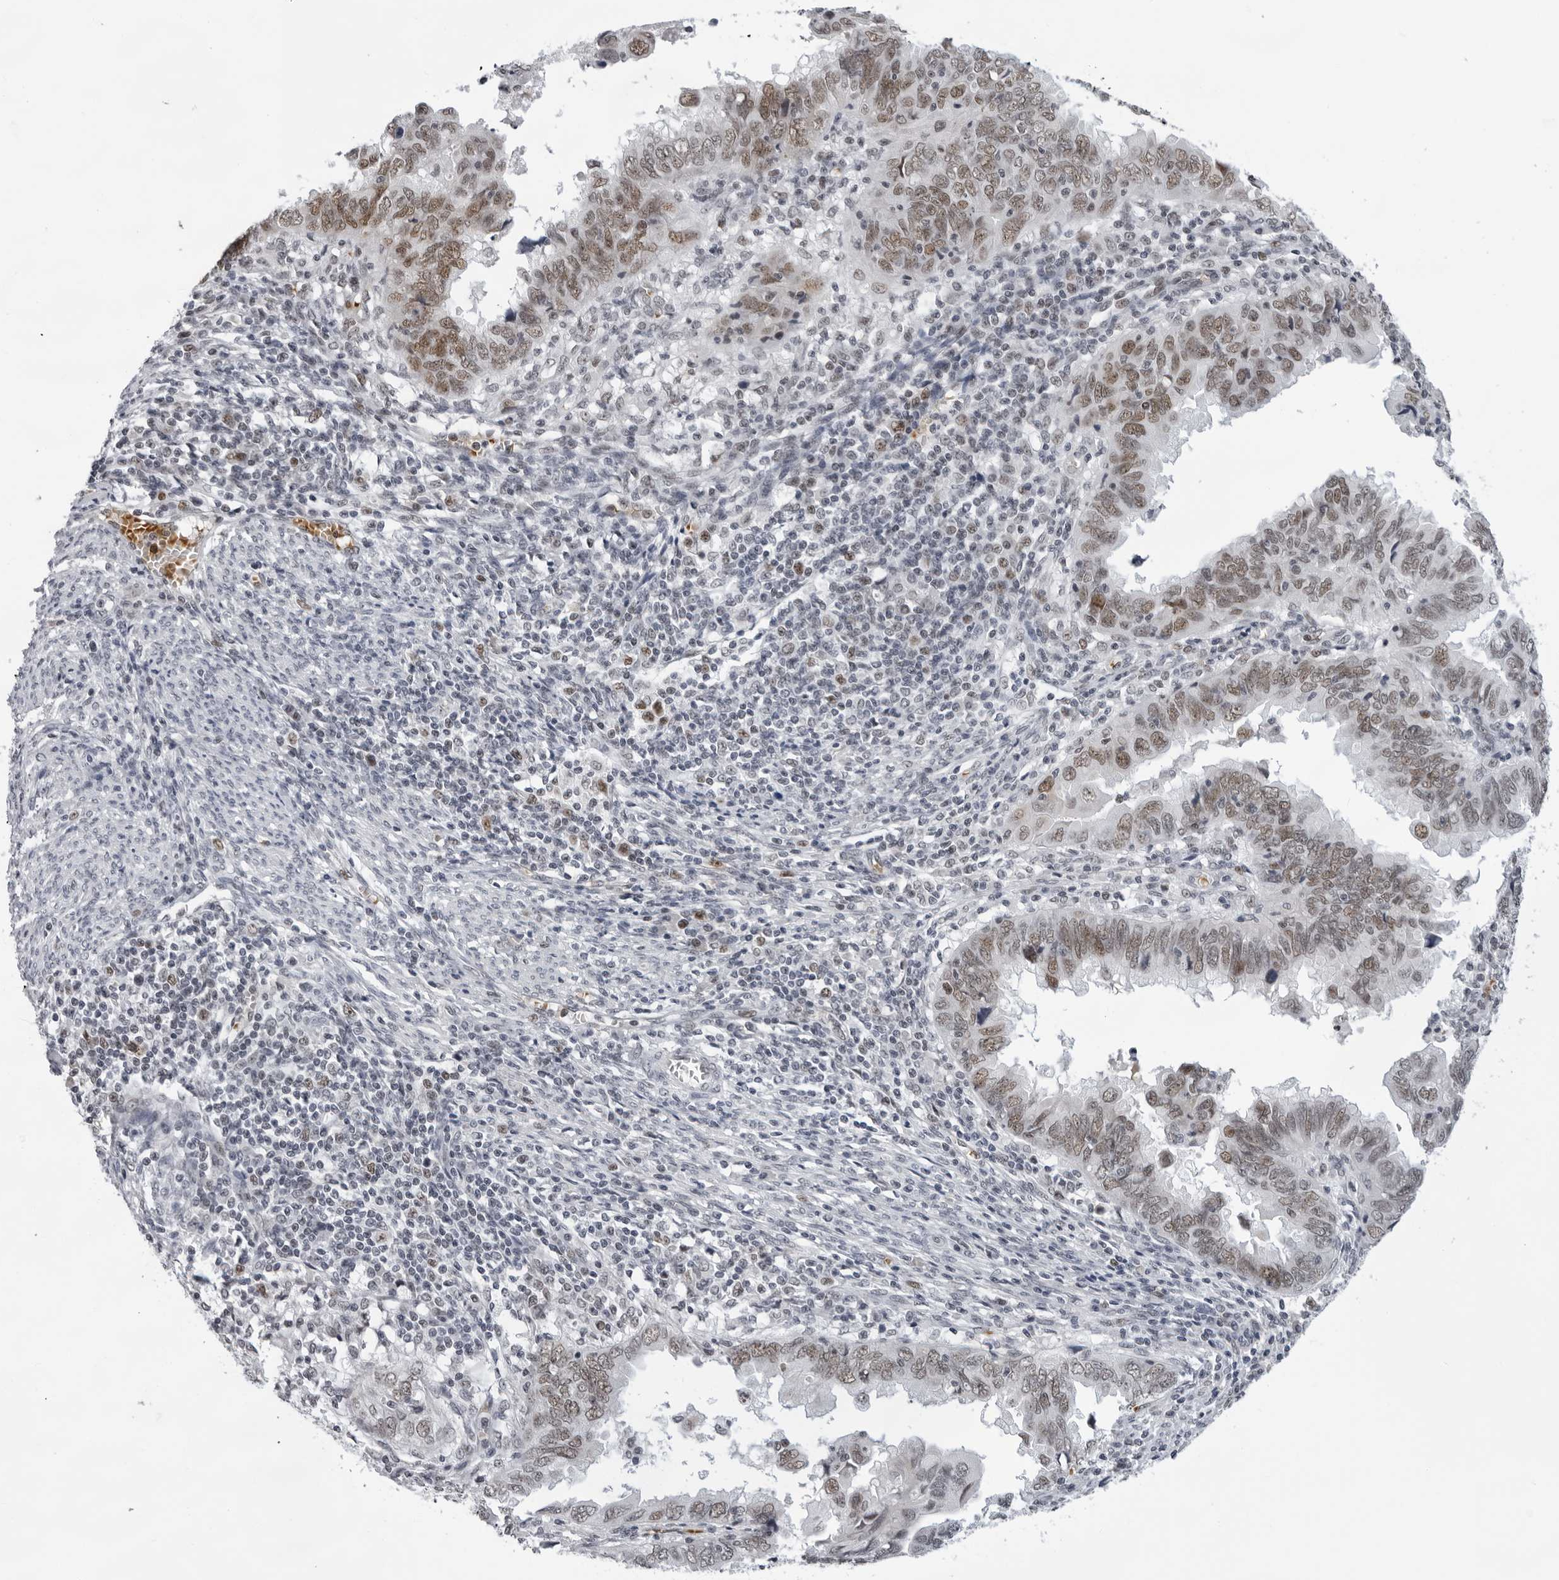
{"staining": {"intensity": "moderate", "quantity": "25%-75%", "location": "nuclear"}, "tissue": "endometrial cancer", "cell_type": "Tumor cells", "image_type": "cancer", "snomed": [{"axis": "morphology", "description": "Adenocarcinoma, NOS"}, {"axis": "topography", "description": "Uterus"}], "caption": "Immunohistochemical staining of endometrial adenocarcinoma demonstrates medium levels of moderate nuclear positivity in approximately 25%-75% of tumor cells.", "gene": "USP1", "patient": {"sex": "female", "age": 77}}